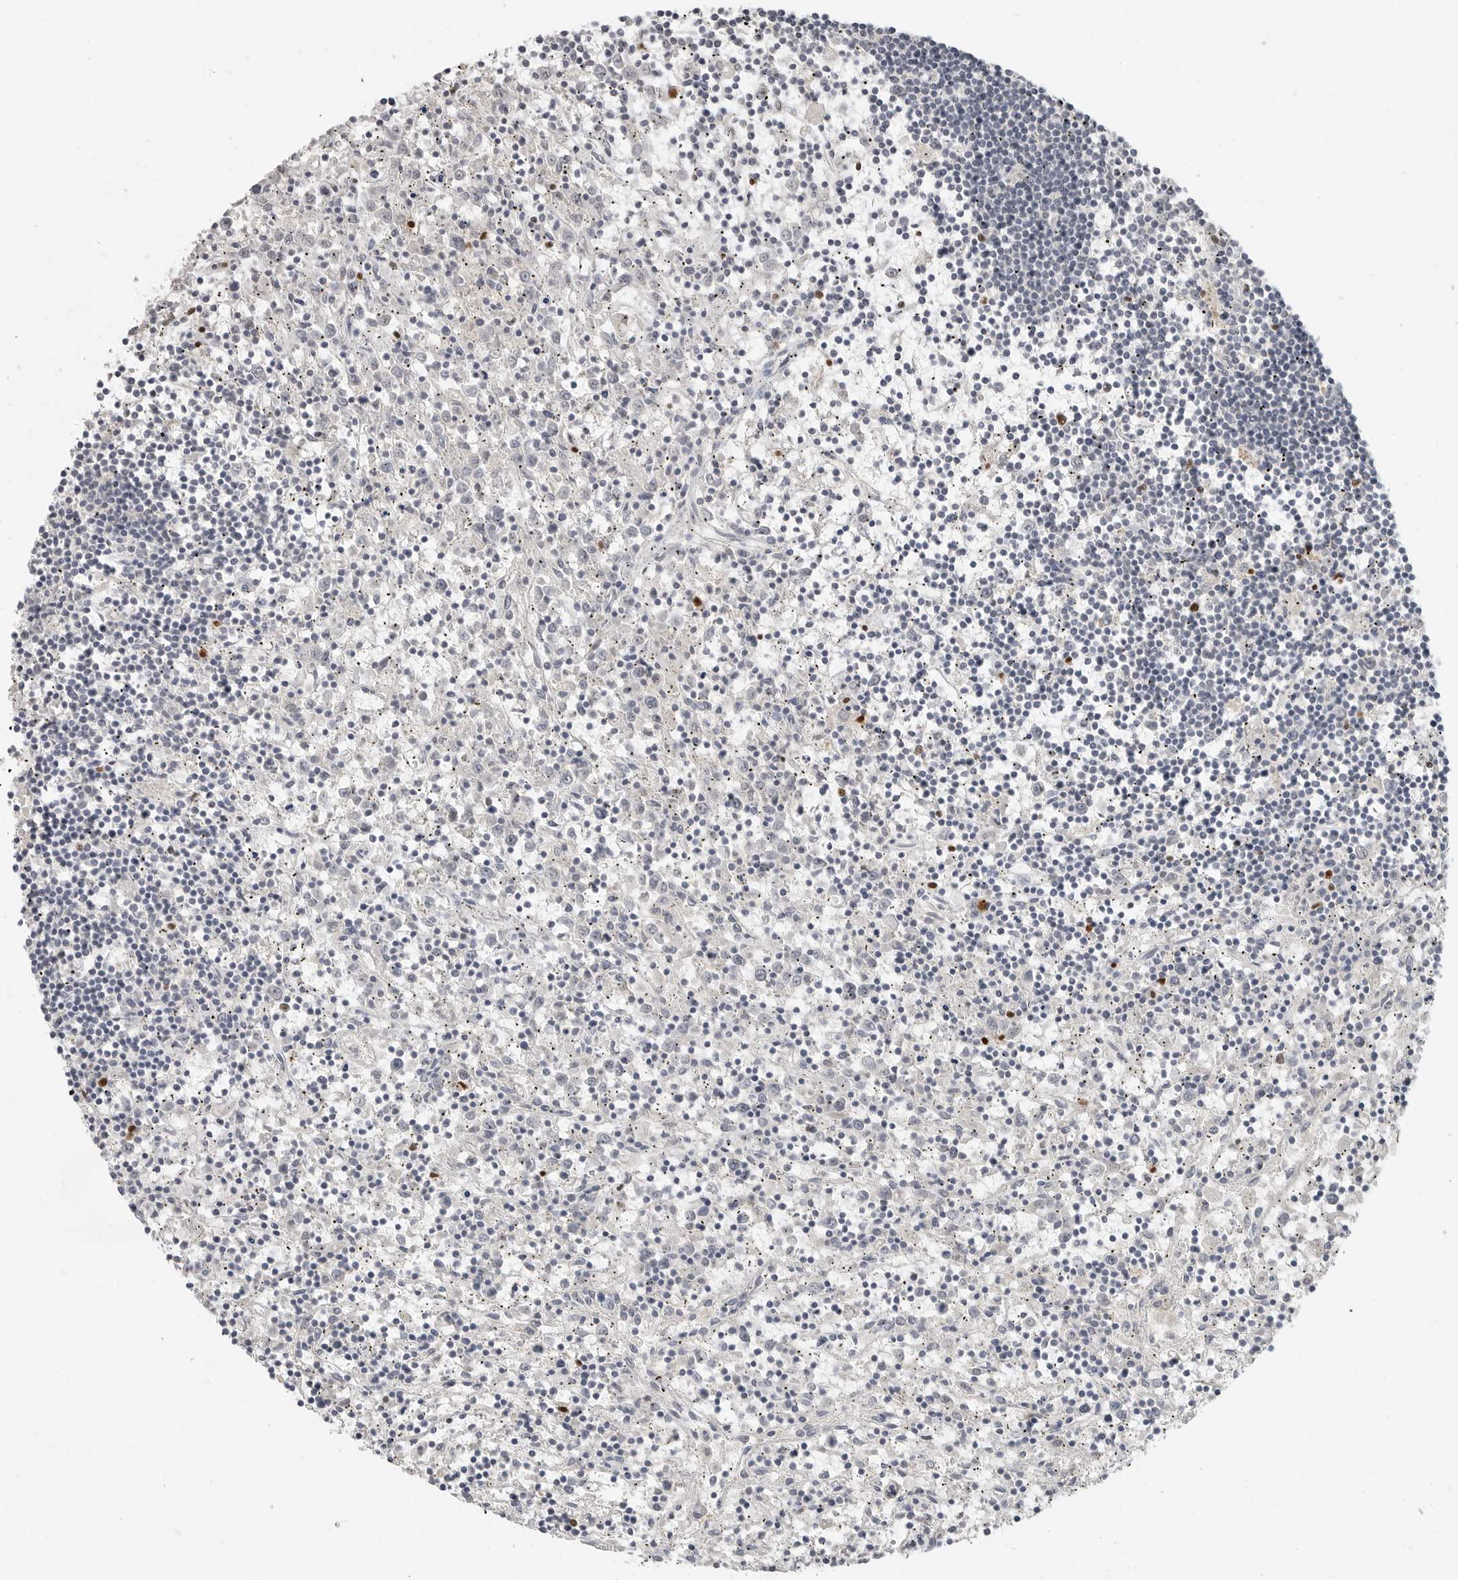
{"staining": {"intensity": "negative", "quantity": "none", "location": "none"}, "tissue": "lymphoma", "cell_type": "Tumor cells", "image_type": "cancer", "snomed": [{"axis": "morphology", "description": "Malignant lymphoma, non-Hodgkin's type, Low grade"}, {"axis": "topography", "description": "Spleen"}], "caption": "The histopathology image displays no staining of tumor cells in low-grade malignant lymphoma, non-Hodgkin's type. Nuclei are stained in blue.", "gene": "FOXP3", "patient": {"sex": "male", "age": 76}}